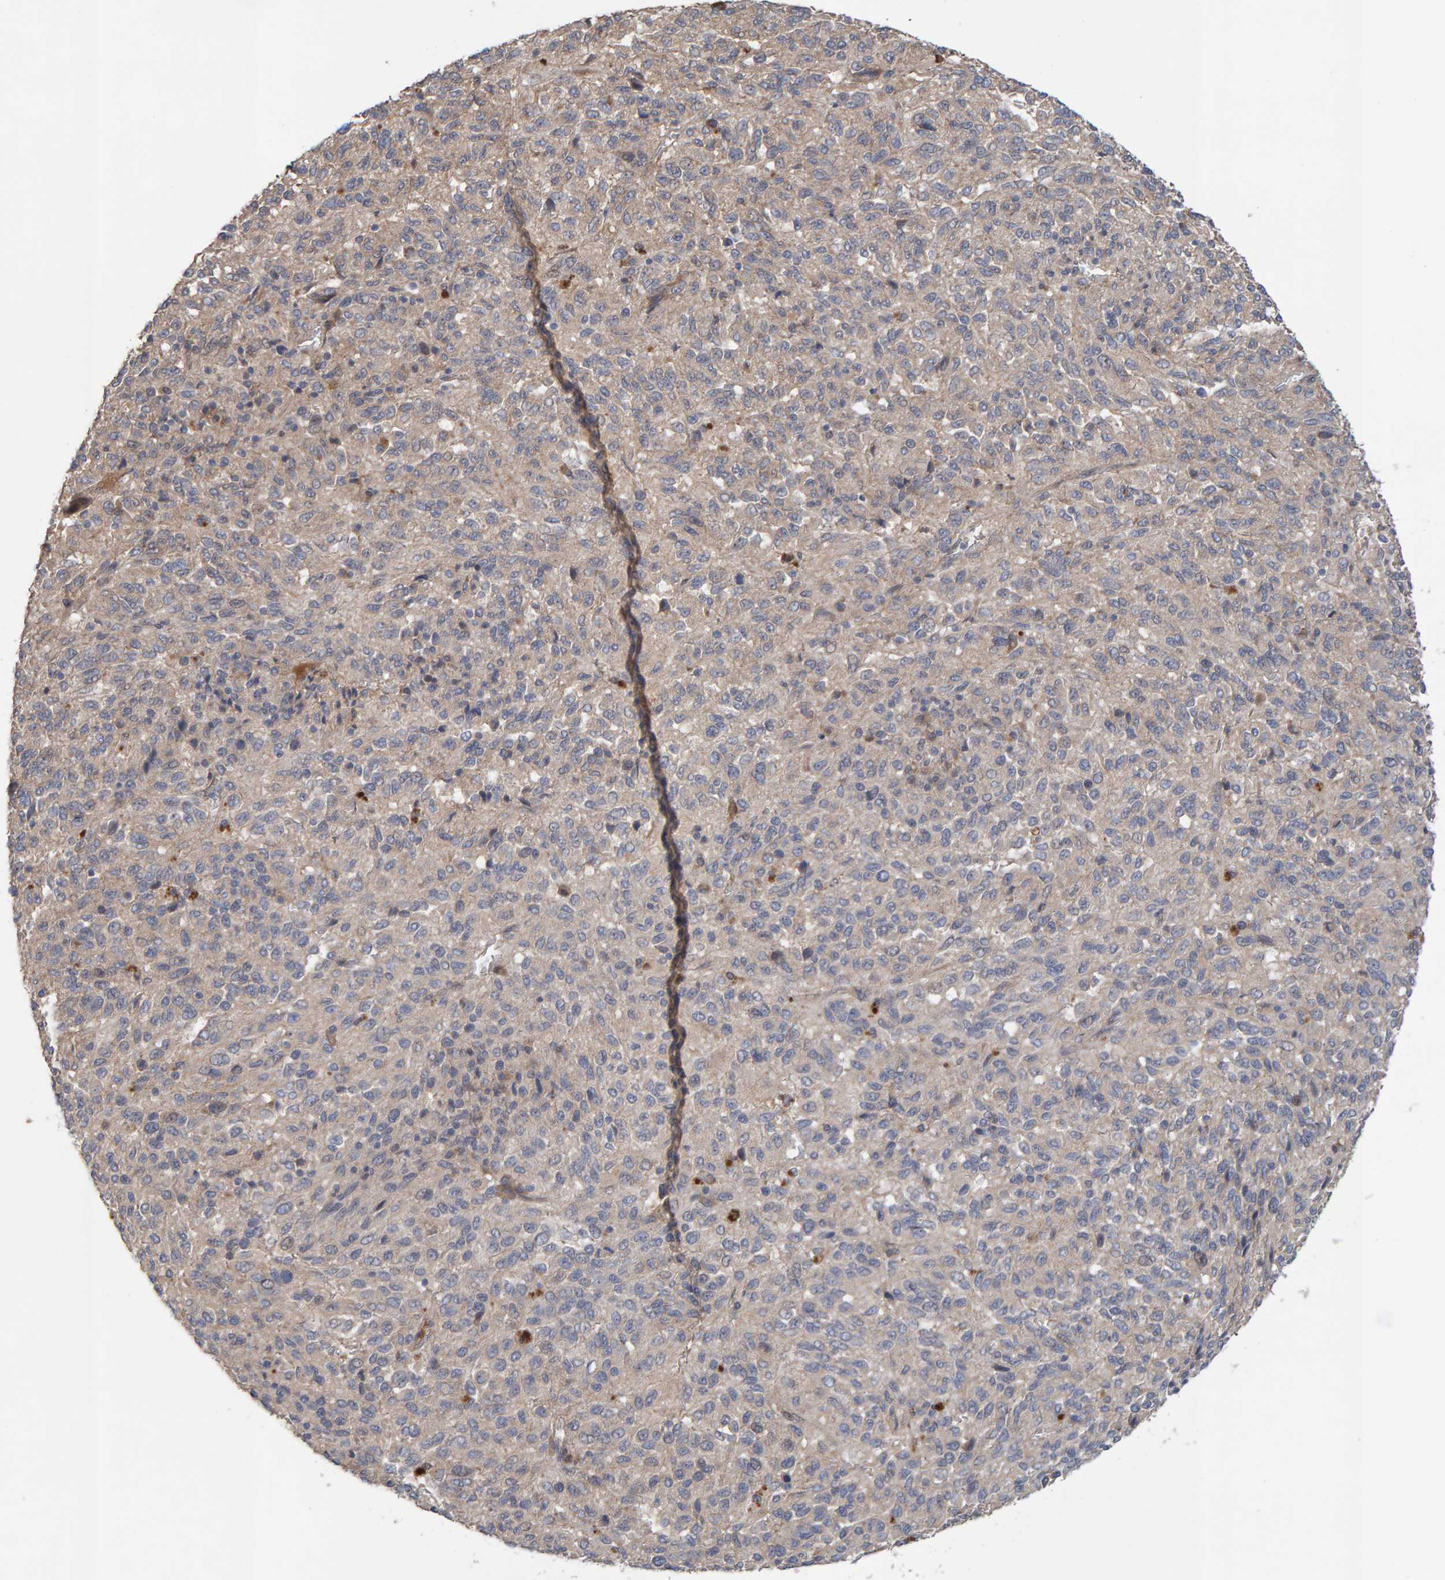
{"staining": {"intensity": "negative", "quantity": "none", "location": "none"}, "tissue": "melanoma", "cell_type": "Tumor cells", "image_type": "cancer", "snomed": [{"axis": "morphology", "description": "Malignant melanoma, Metastatic site"}, {"axis": "topography", "description": "Lung"}], "caption": "Tumor cells show no significant staining in malignant melanoma (metastatic site).", "gene": "LRSAM1", "patient": {"sex": "male", "age": 64}}